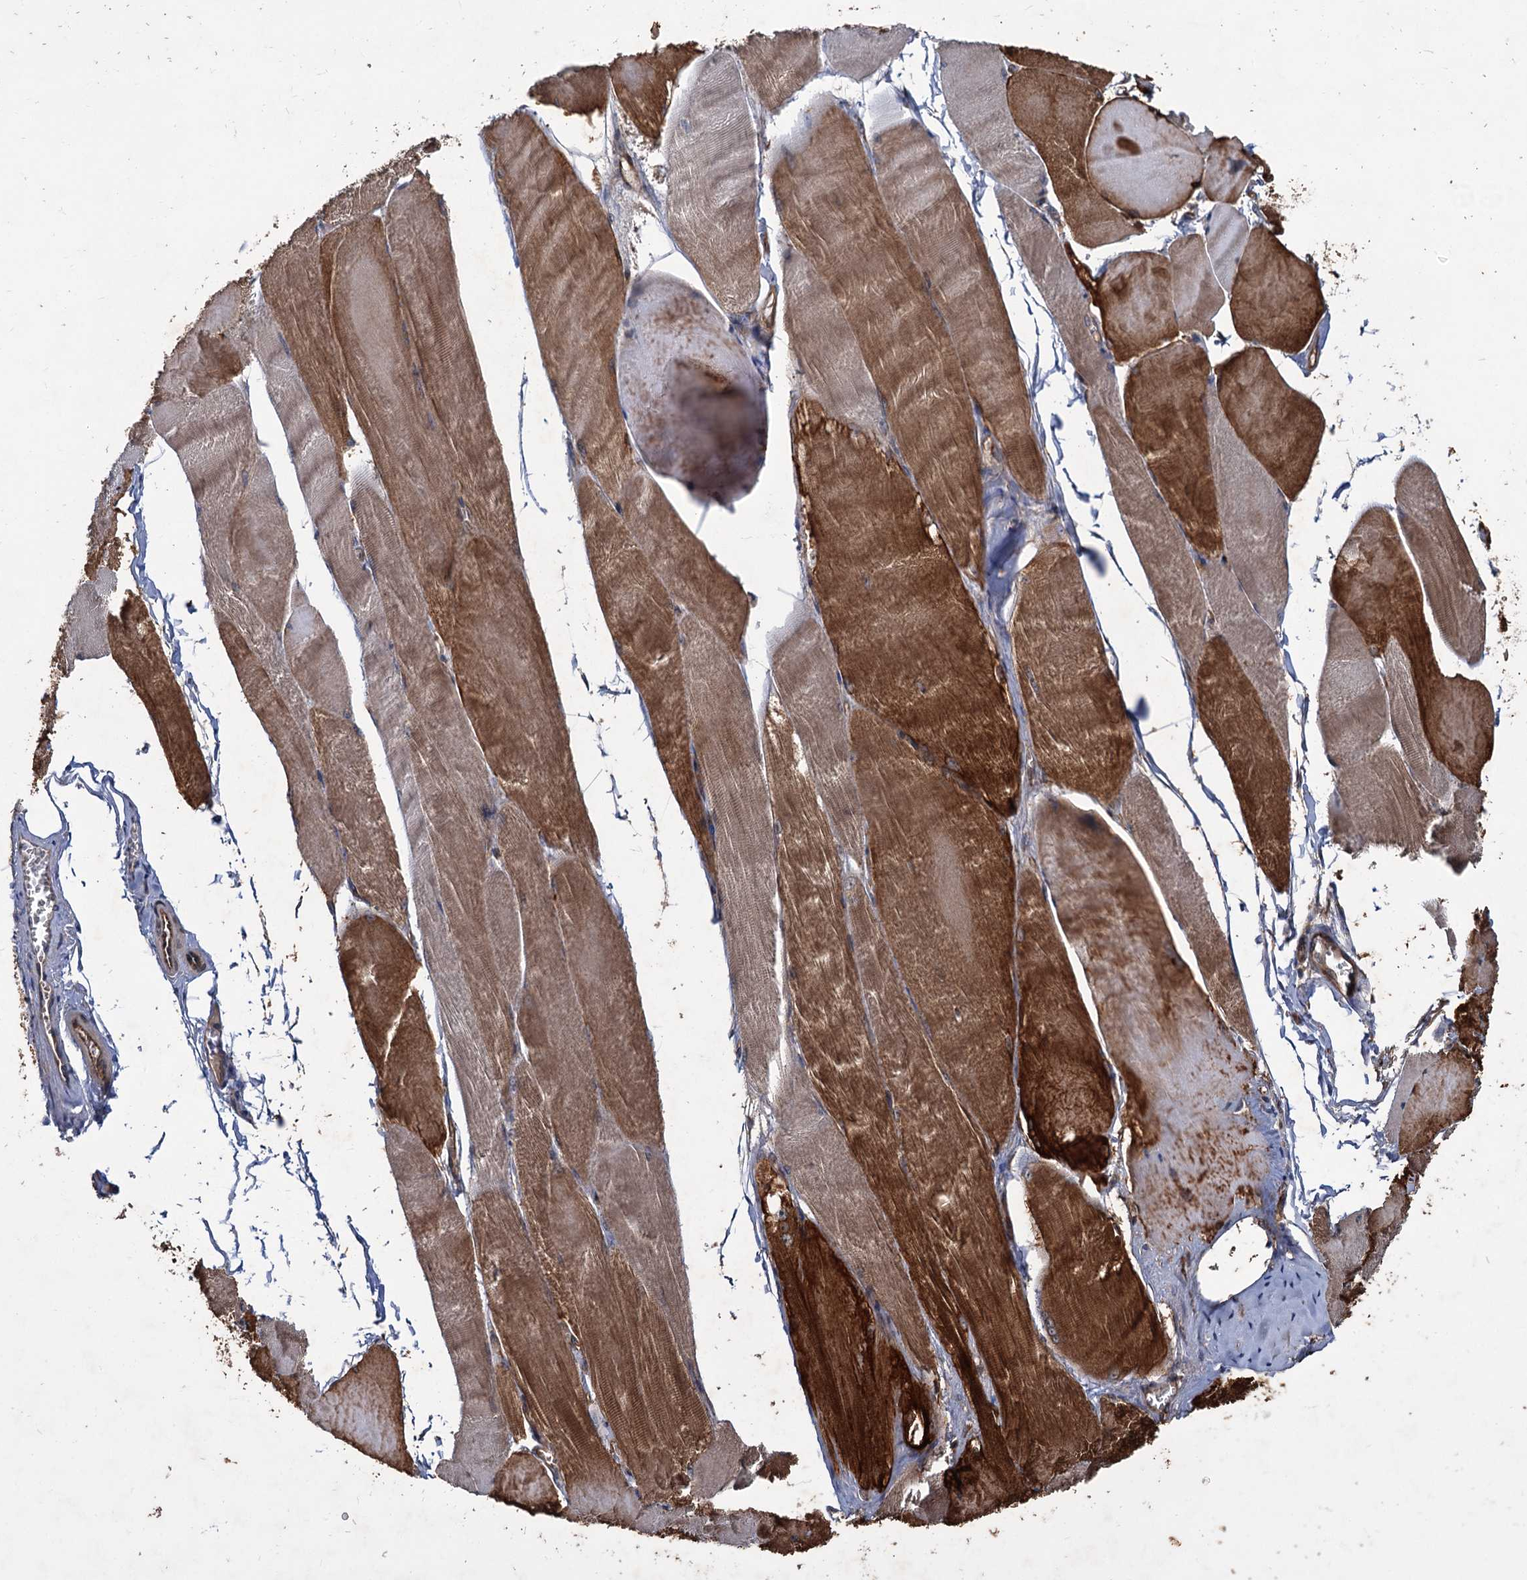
{"staining": {"intensity": "moderate", "quantity": ">75%", "location": "cytoplasmic/membranous"}, "tissue": "skeletal muscle", "cell_type": "Myocytes", "image_type": "normal", "snomed": [{"axis": "morphology", "description": "Normal tissue, NOS"}, {"axis": "morphology", "description": "Basal cell carcinoma"}, {"axis": "topography", "description": "Skeletal muscle"}], "caption": "An IHC micrograph of normal tissue is shown. Protein staining in brown shows moderate cytoplasmic/membranous positivity in skeletal muscle within myocytes.", "gene": "PKN2", "patient": {"sex": "female", "age": 64}}